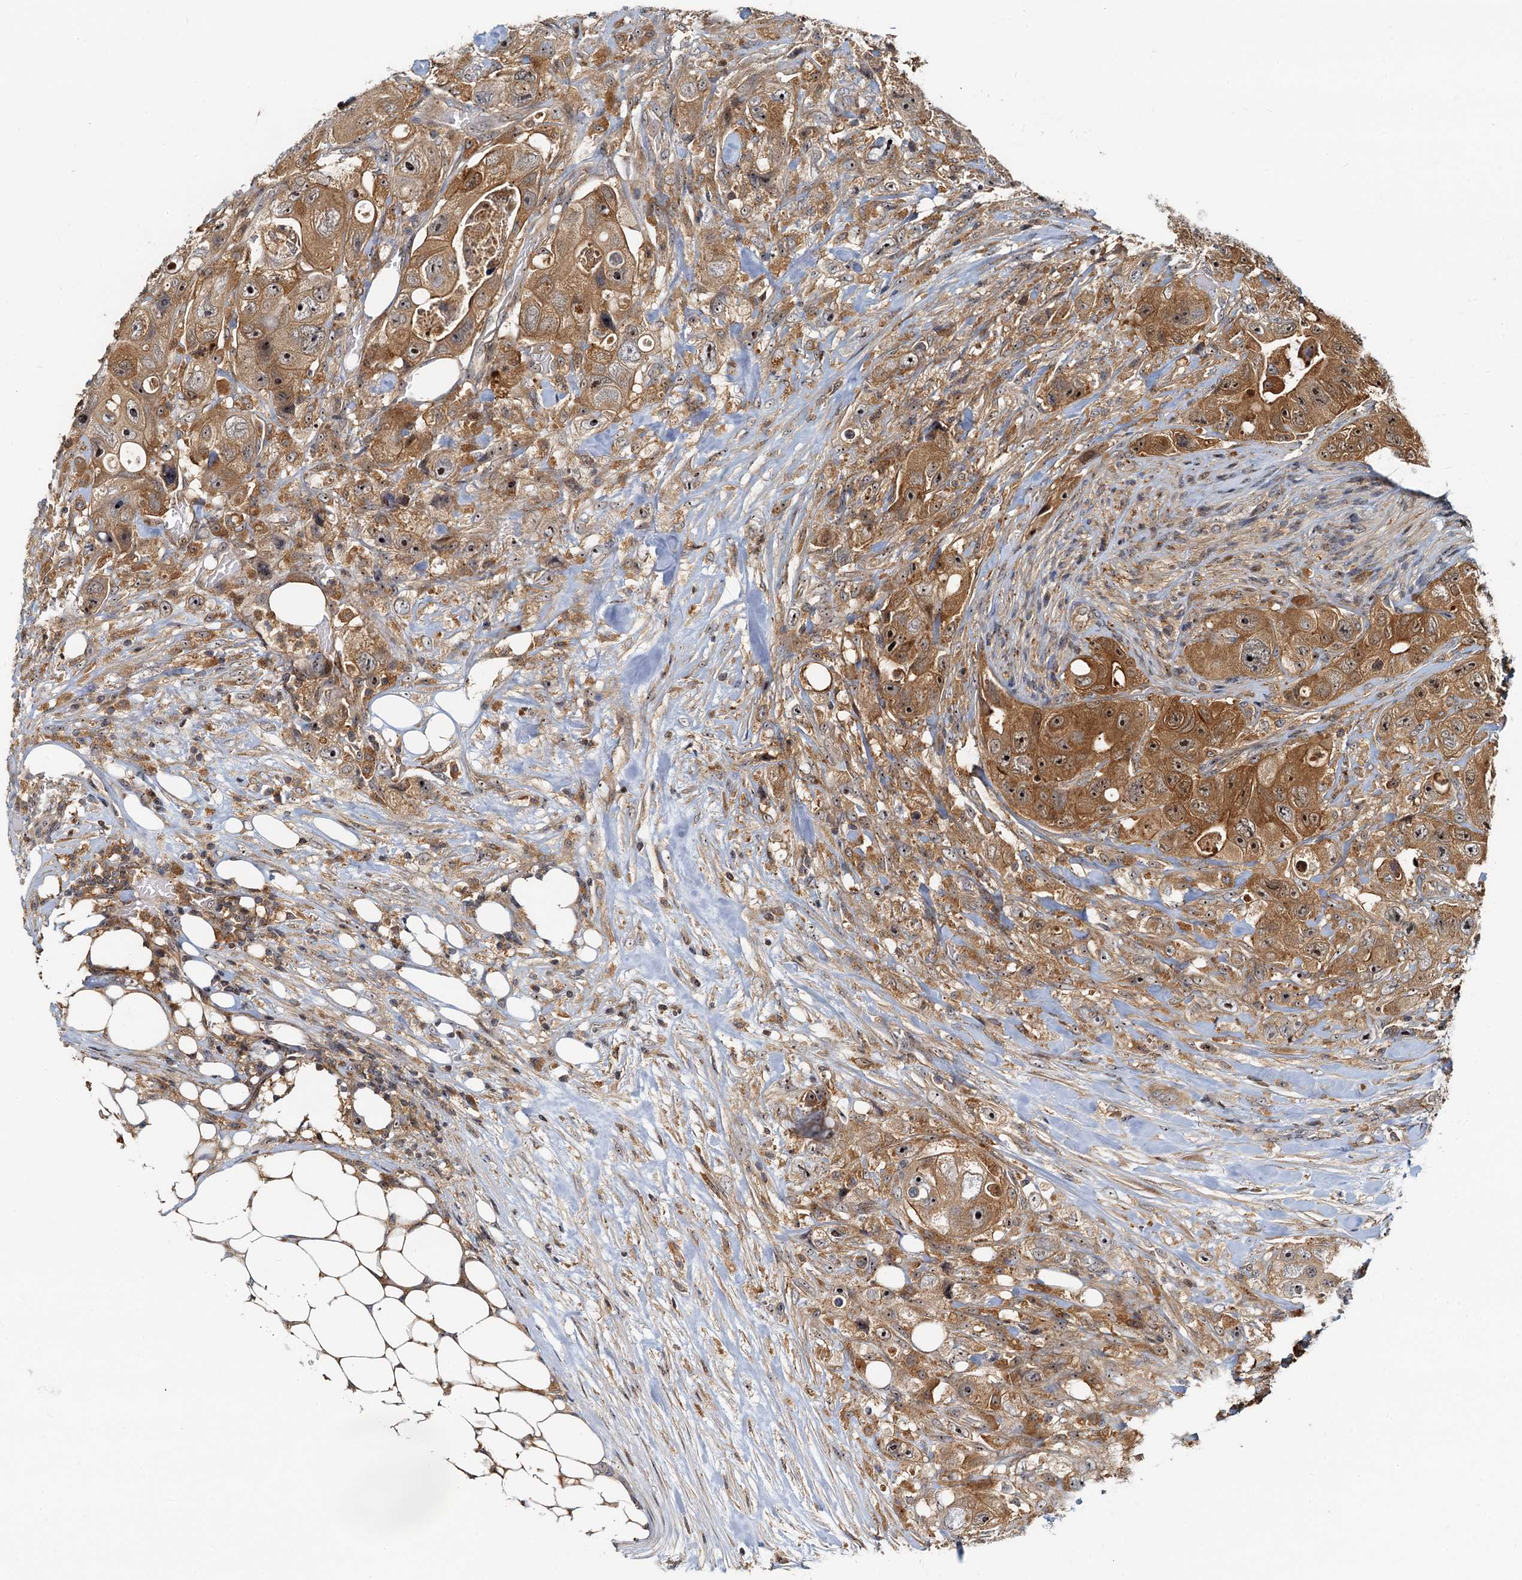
{"staining": {"intensity": "moderate", "quantity": ">75%", "location": "cytoplasmic/membranous,nuclear"}, "tissue": "colorectal cancer", "cell_type": "Tumor cells", "image_type": "cancer", "snomed": [{"axis": "morphology", "description": "Adenocarcinoma, NOS"}, {"axis": "topography", "description": "Colon"}], "caption": "Adenocarcinoma (colorectal) tissue shows moderate cytoplasmic/membranous and nuclear positivity in about >75% of tumor cells, visualized by immunohistochemistry.", "gene": "TOLLIP", "patient": {"sex": "female", "age": 46}}